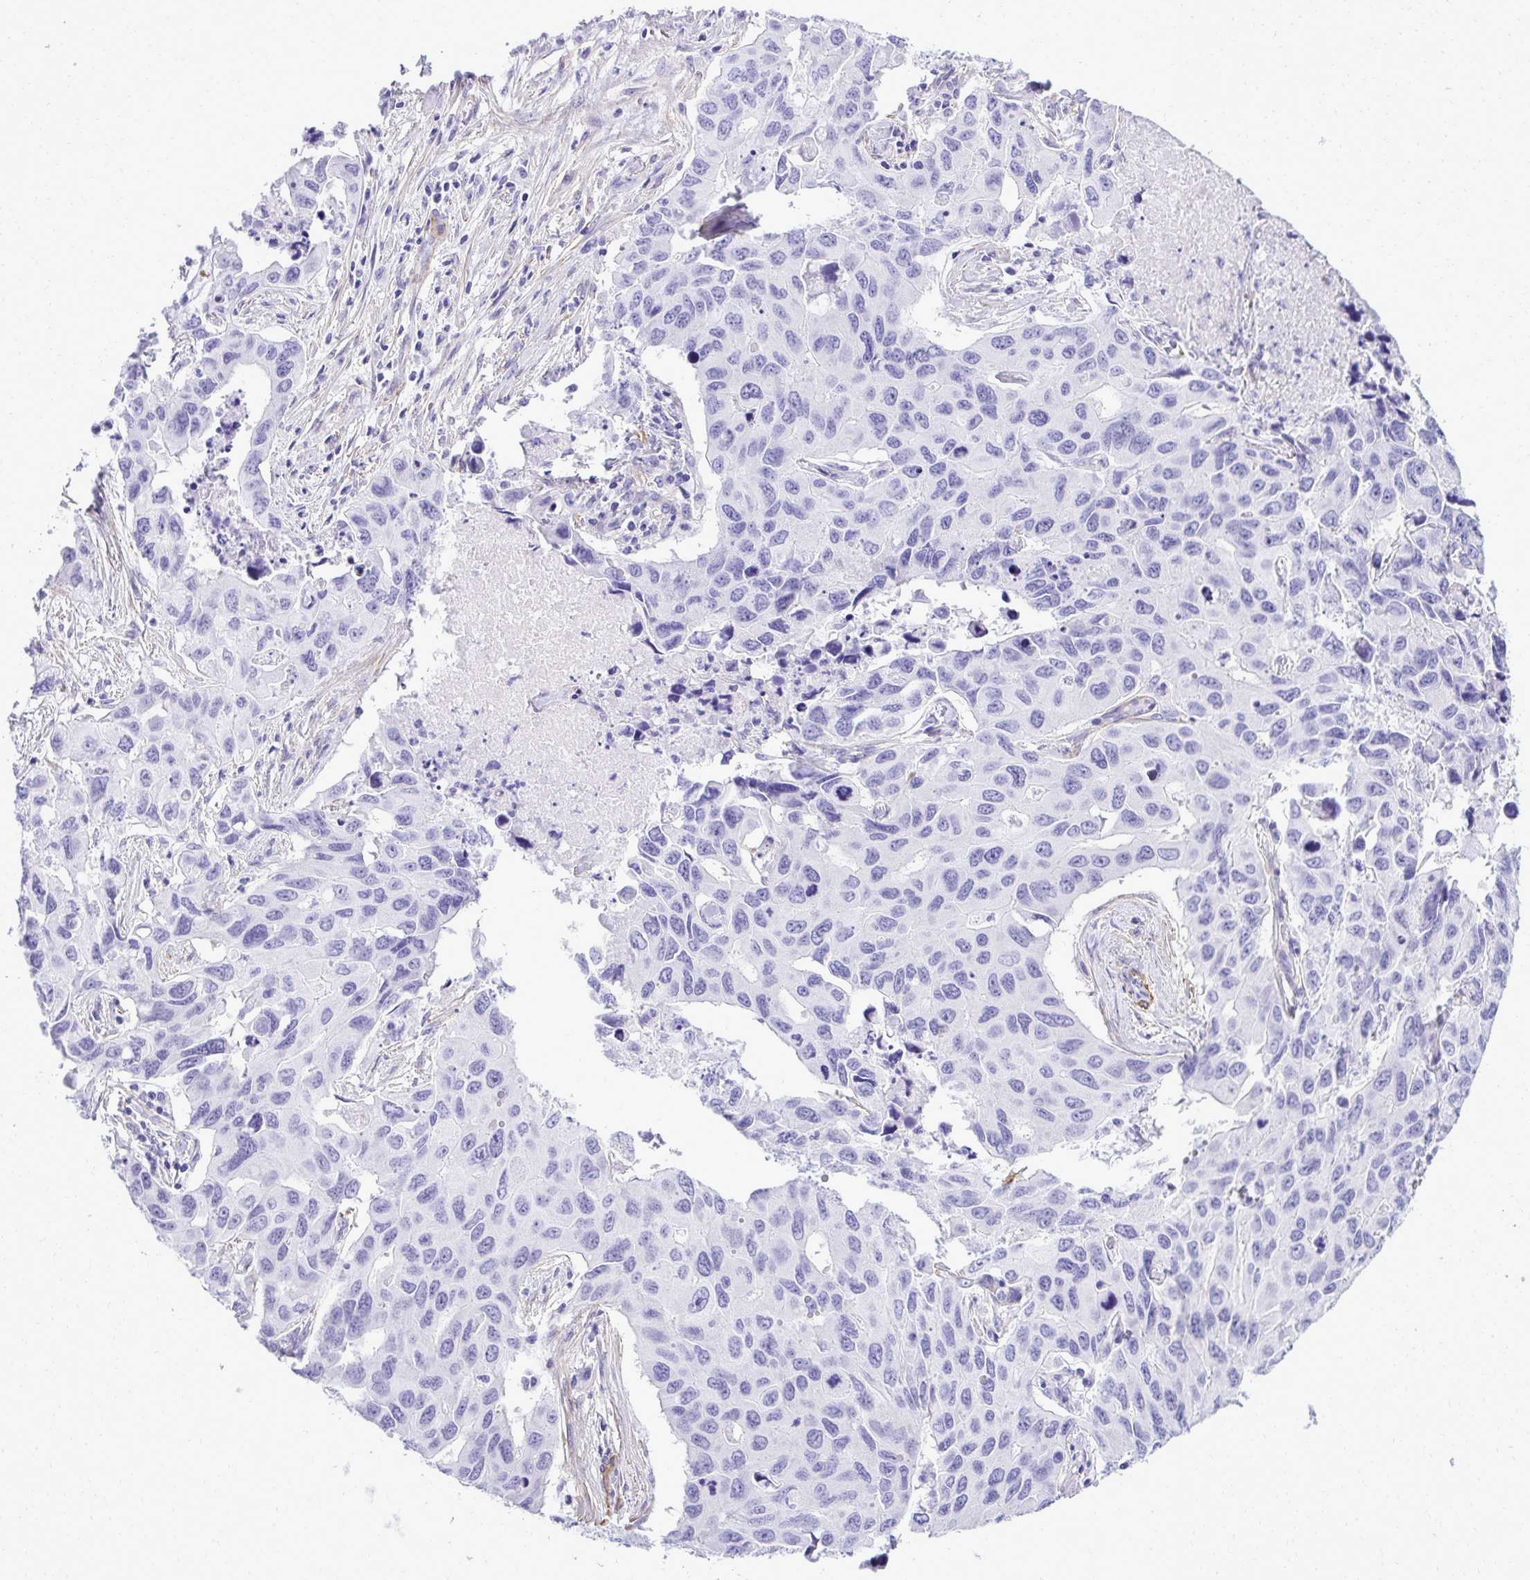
{"staining": {"intensity": "negative", "quantity": "none", "location": "none"}, "tissue": "lung cancer", "cell_type": "Tumor cells", "image_type": "cancer", "snomed": [{"axis": "morphology", "description": "Adenocarcinoma, NOS"}, {"axis": "topography", "description": "Lung"}], "caption": "The IHC photomicrograph has no significant expression in tumor cells of lung cancer tissue.", "gene": "PITPNM3", "patient": {"sex": "male", "age": 64}}